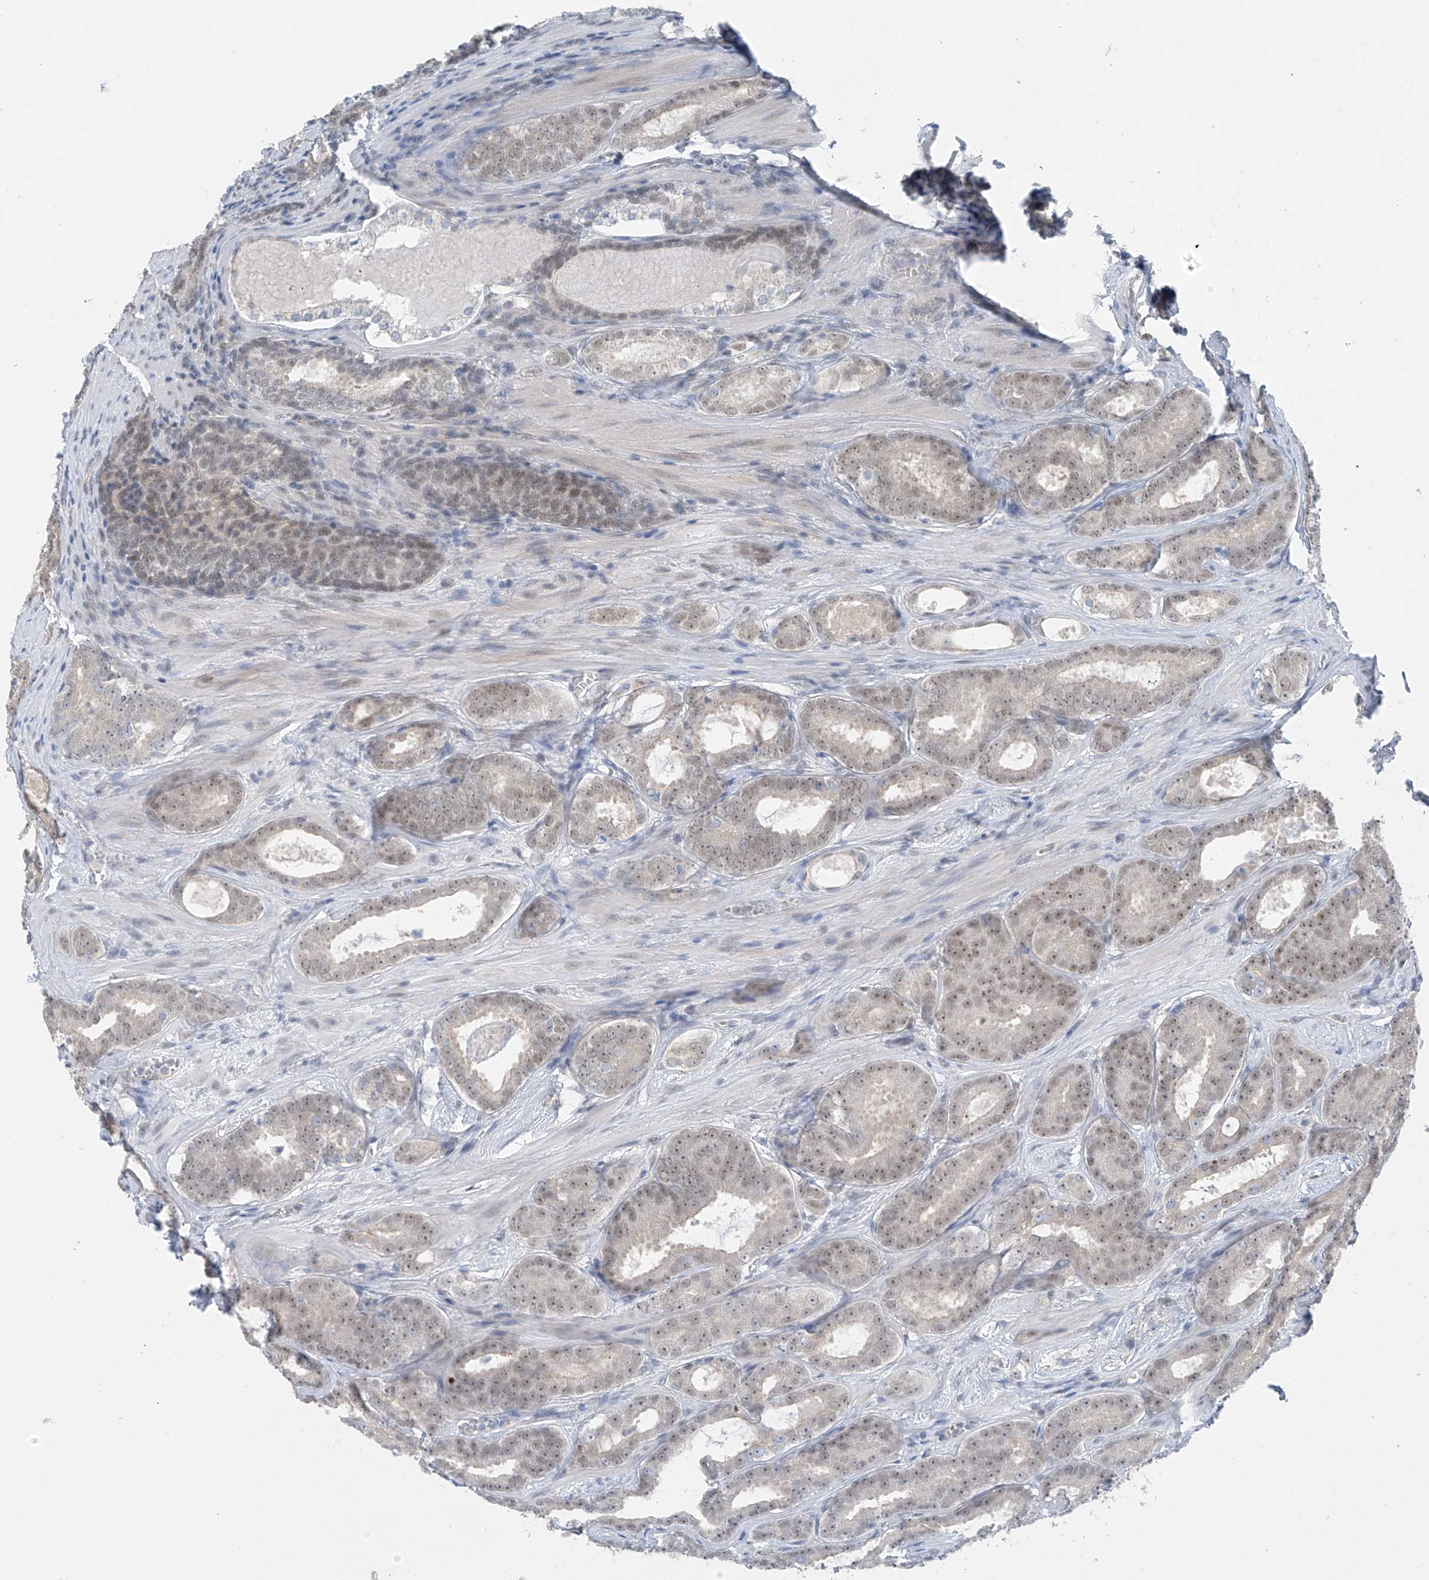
{"staining": {"intensity": "weak", "quantity": "25%-75%", "location": "nuclear"}, "tissue": "prostate cancer", "cell_type": "Tumor cells", "image_type": "cancer", "snomed": [{"axis": "morphology", "description": "Adenocarcinoma, High grade"}, {"axis": "topography", "description": "Prostate"}], "caption": "Prostate adenocarcinoma (high-grade) stained for a protein shows weak nuclear positivity in tumor cells.", "gene": "TAF8", "patient": {"sex": "male", "age": 66}}